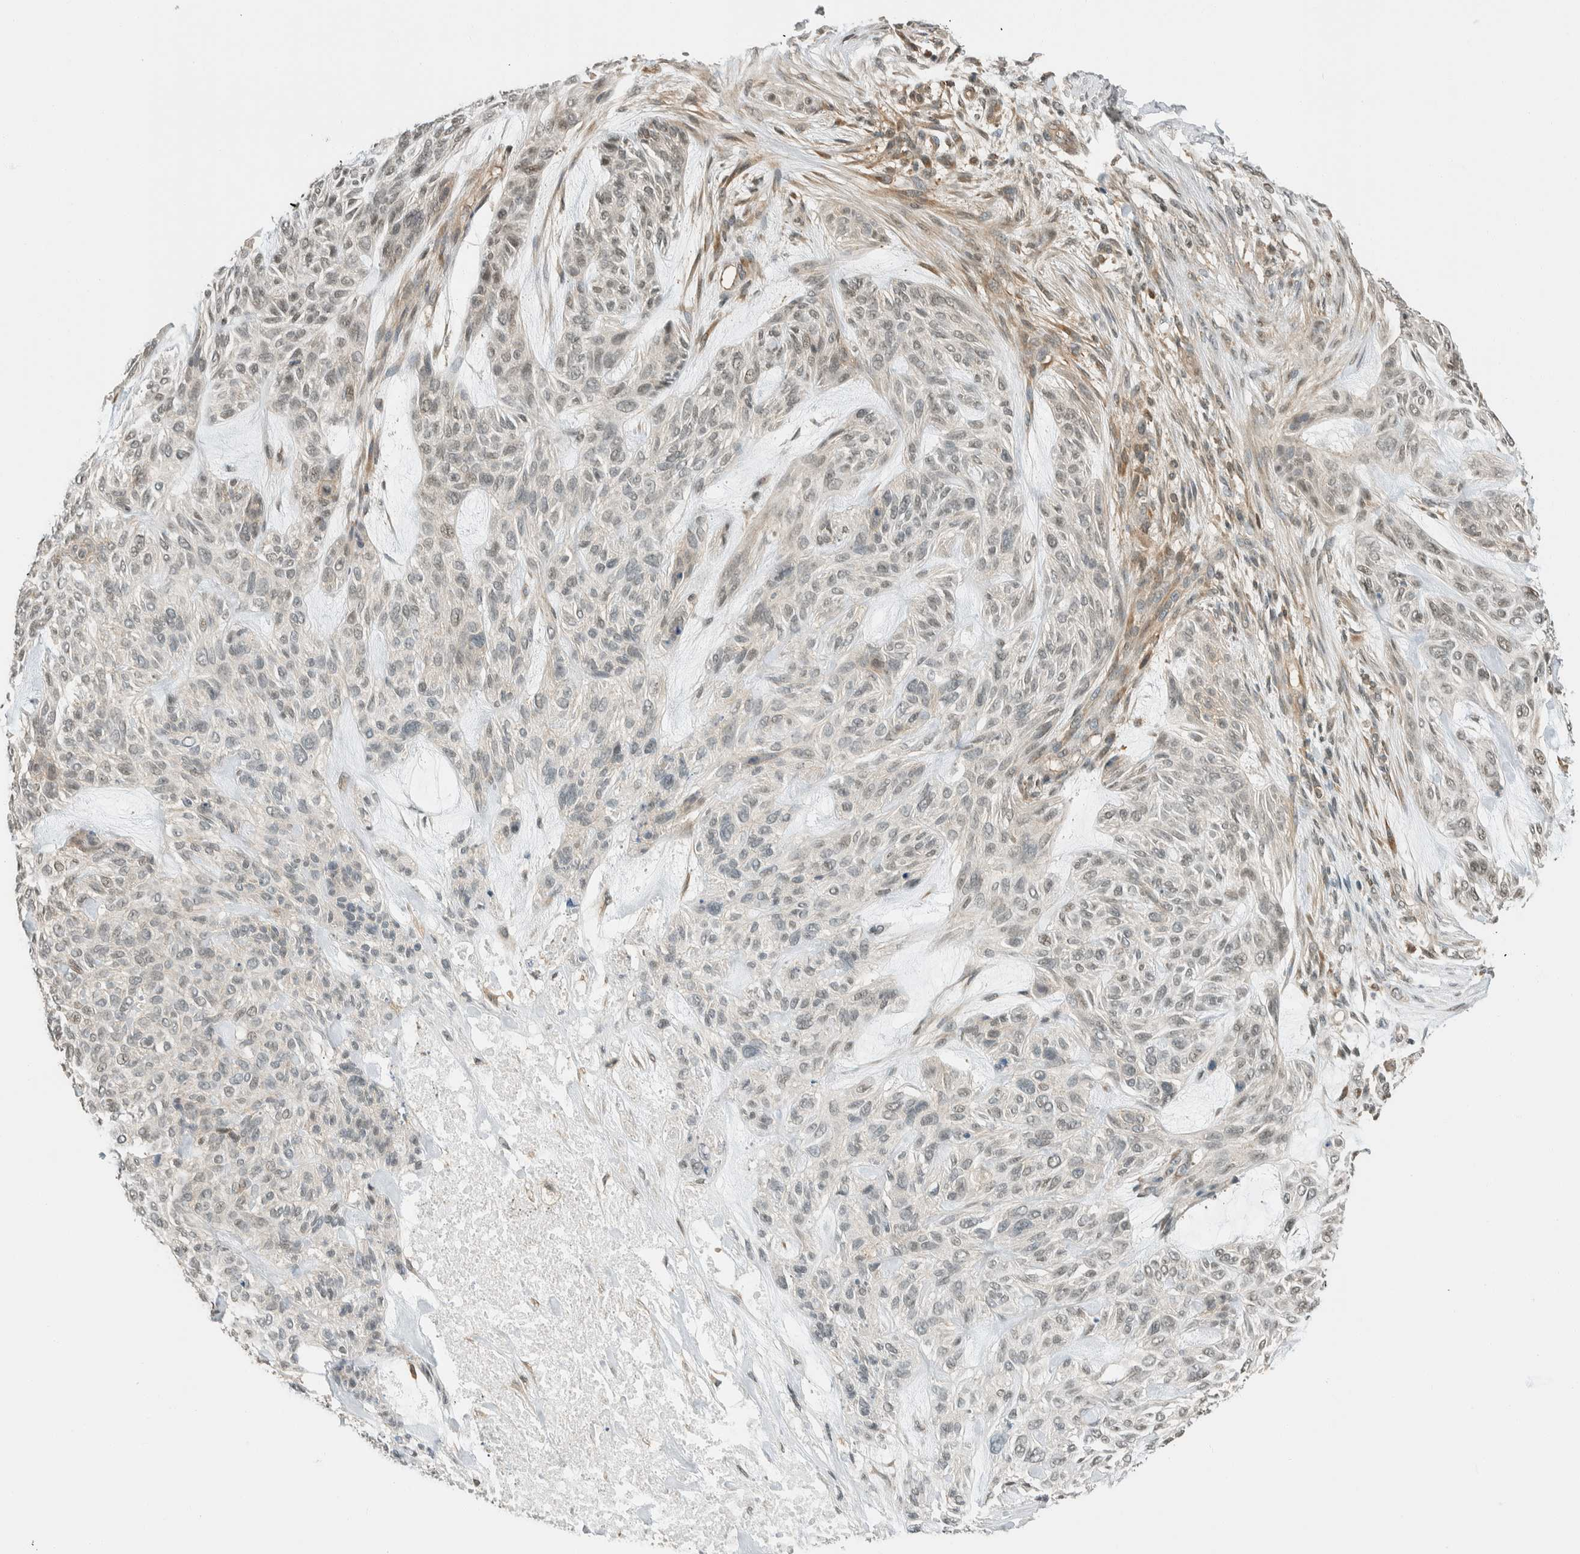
{"staining": {"intensity": "weak", "quantity": "<25%", "location": "nuclear"}, "tissue": "skin cancer", "cell_type": "Tumor cells", "image_type": "cancer", "snomed": [{"axis": "morphology", "description": "Basal cell carcinoma"}, {"axis": "topography", "description": "Skin"}], "caption": "Tumor cells show no significant expression in basal cell carcinoma (skin). (Stains: DAB (3,3'-diaminobenzidine) immunohistochemistry (IHC) with hematoxylin counter stain, Microscopy: brightfield microscopy at high magnification).", "gene": "NIBAN2", "patient": {"sex": "male", "age": 55}}